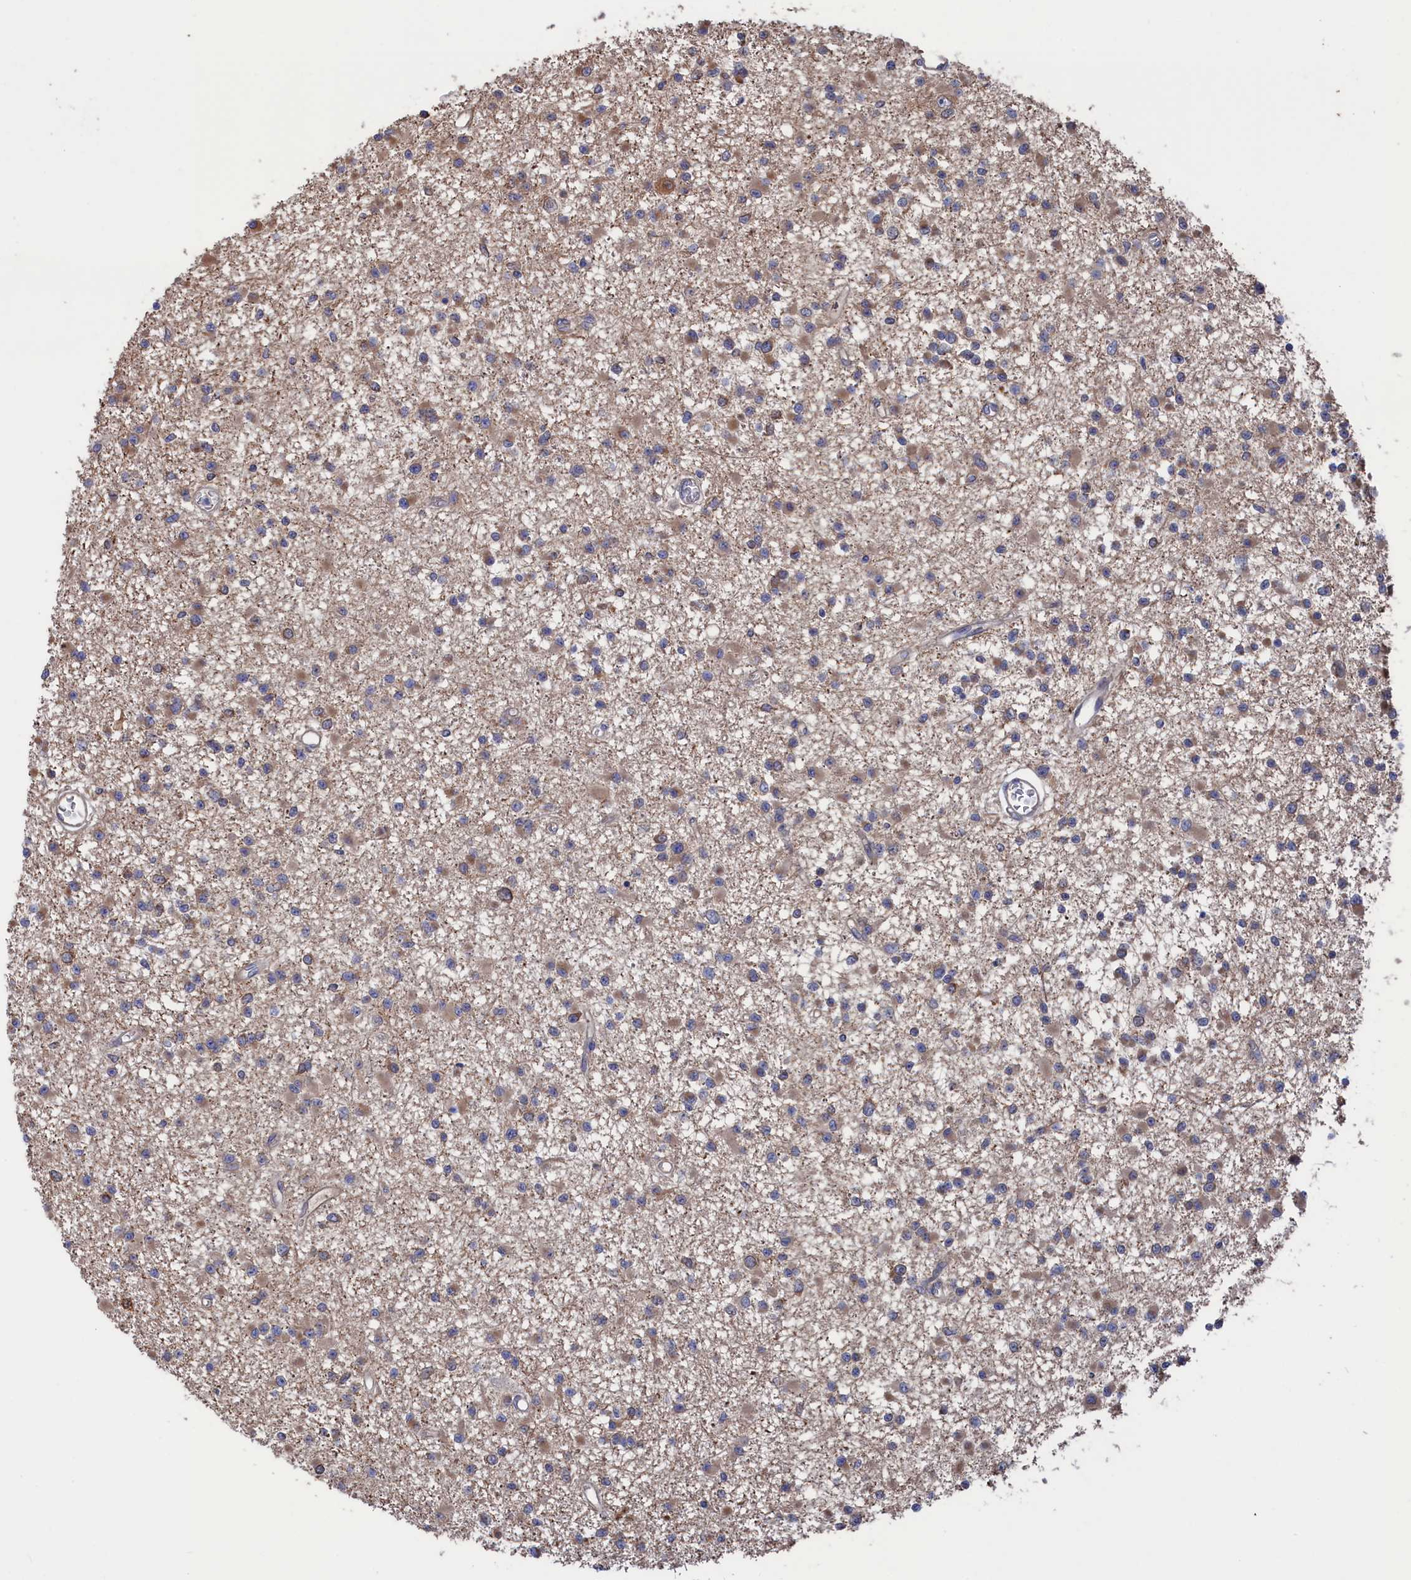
{"staining": {"intensity": "moderate", "quantity": "25%-75%", "location": "cytoplasmic/membranous"}, "tissue": "glioma", "cell_type": "Tumor cells", "image_type": "cancer", "snomed": [{"axis": "morphology", "description": "Glioma, malignant, Low grade"}, {"axis": "topography", "description": "Brain"}], "caption": "Approximately 25%-75% of tumor cells in malignant low-grade glioma show moderate cytoplasmic/membranous protein expression as visualized by brown immunohistochemical staining.", "gene": "NUTF2", "patient": {"sex": "female", "age": 22}}